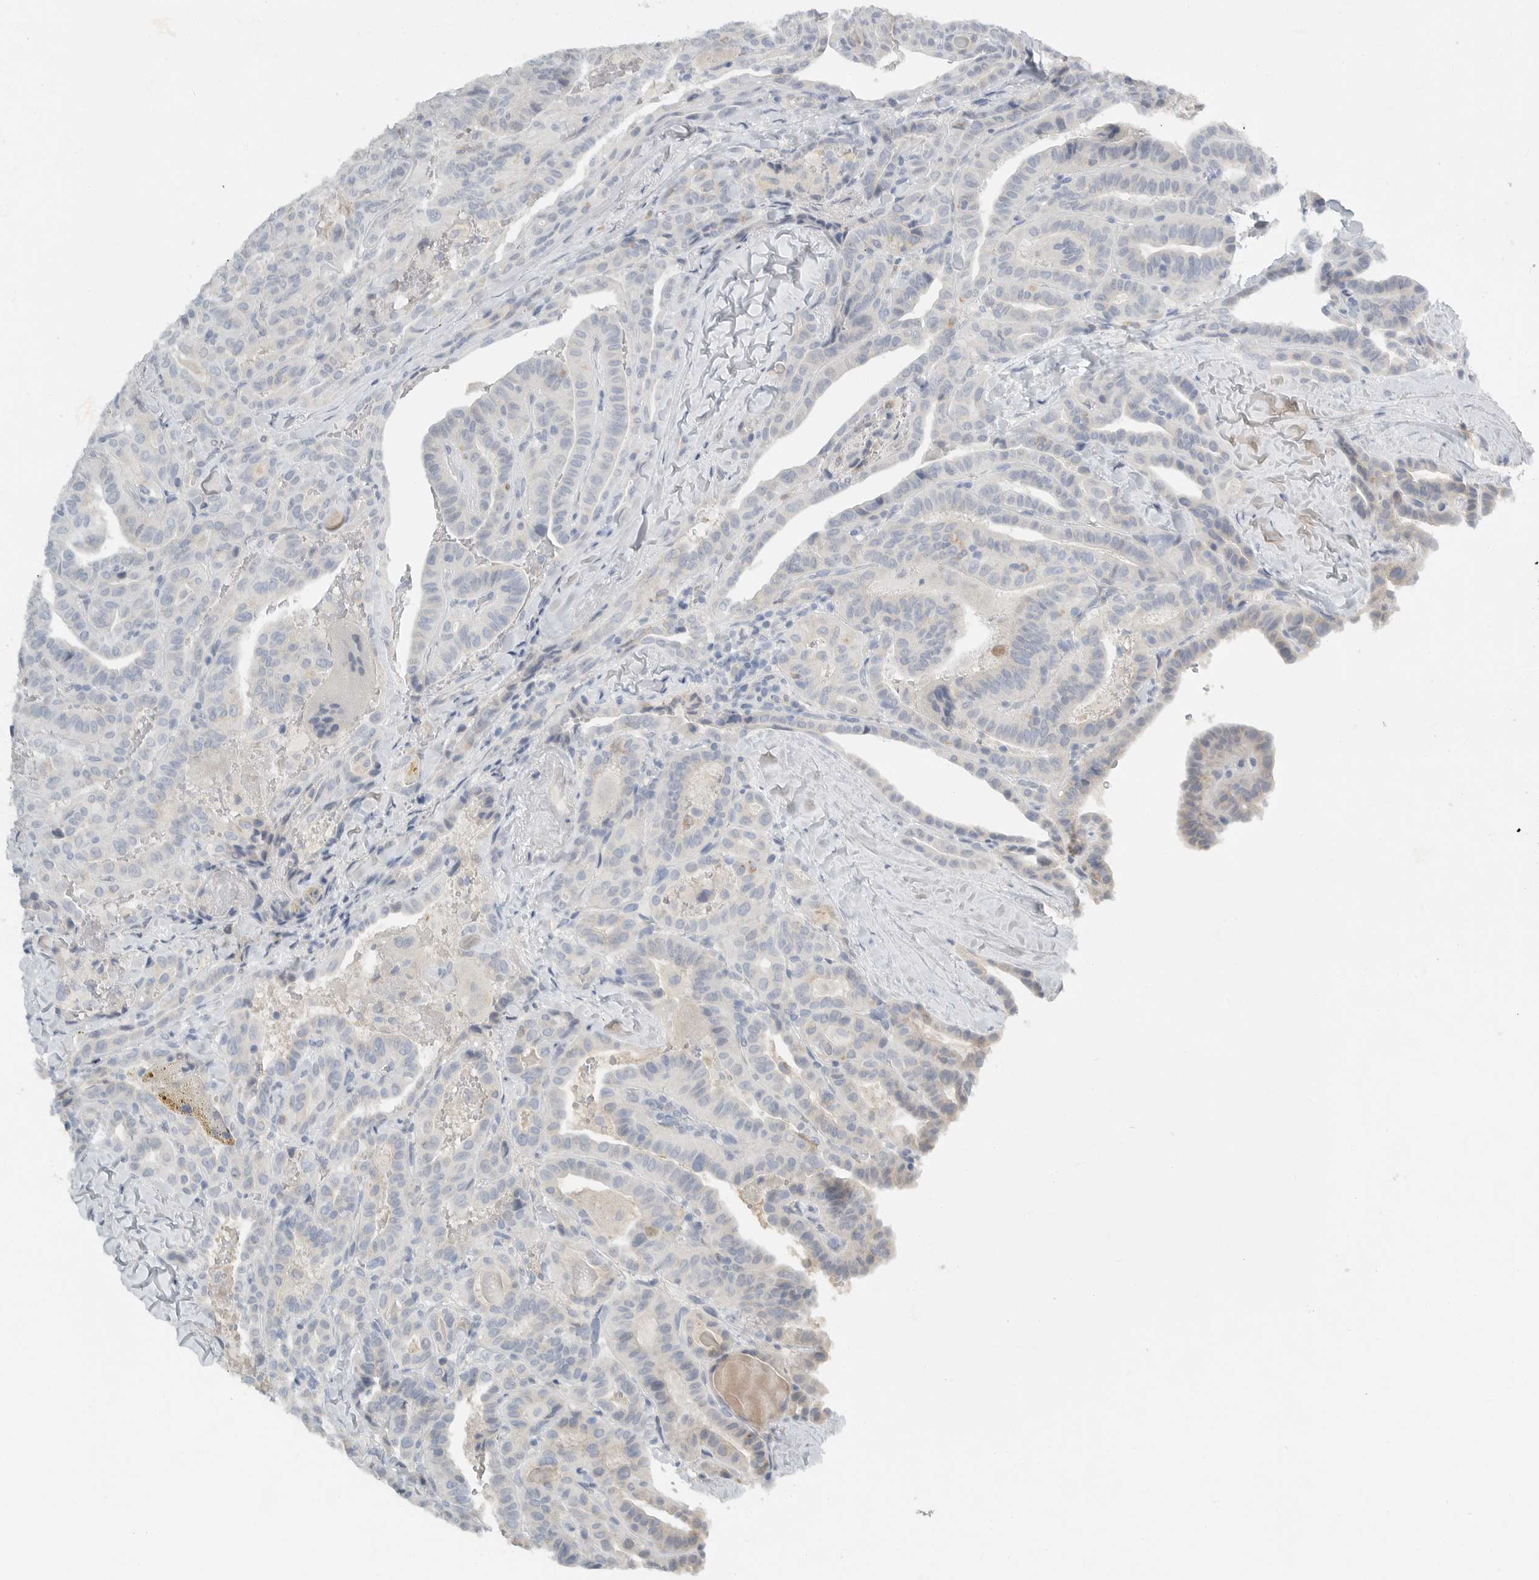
{"staining": {"intensity": "negative", "quantity": "none", "location": "none"}, "tissue": "thyroid cancer", "cell_type": "Tumor cells", "image_type": "cancer", "snomed": [{"axis": "morphology", "description": "Papillary adenocarcinoma, NOS"}, {"axis": "topography", "description": "Thyroid gland"}], "caption": "High magnification brightfield microscopy of thyroid cancer stained with DAB (3,3'-diaminobenzidine) (brown) and counterstained with hematoxylin (blue): tumor cells show no significant expression. The staining was performed using DAB (3,3'-diaminobenzidine) to visualize the protein expression in brown, while the nuclei were stained in blue with hematoxylin (Magnification: 20x).", "gene": "PAM", "patient": {"sex": "male", "age": 77}}